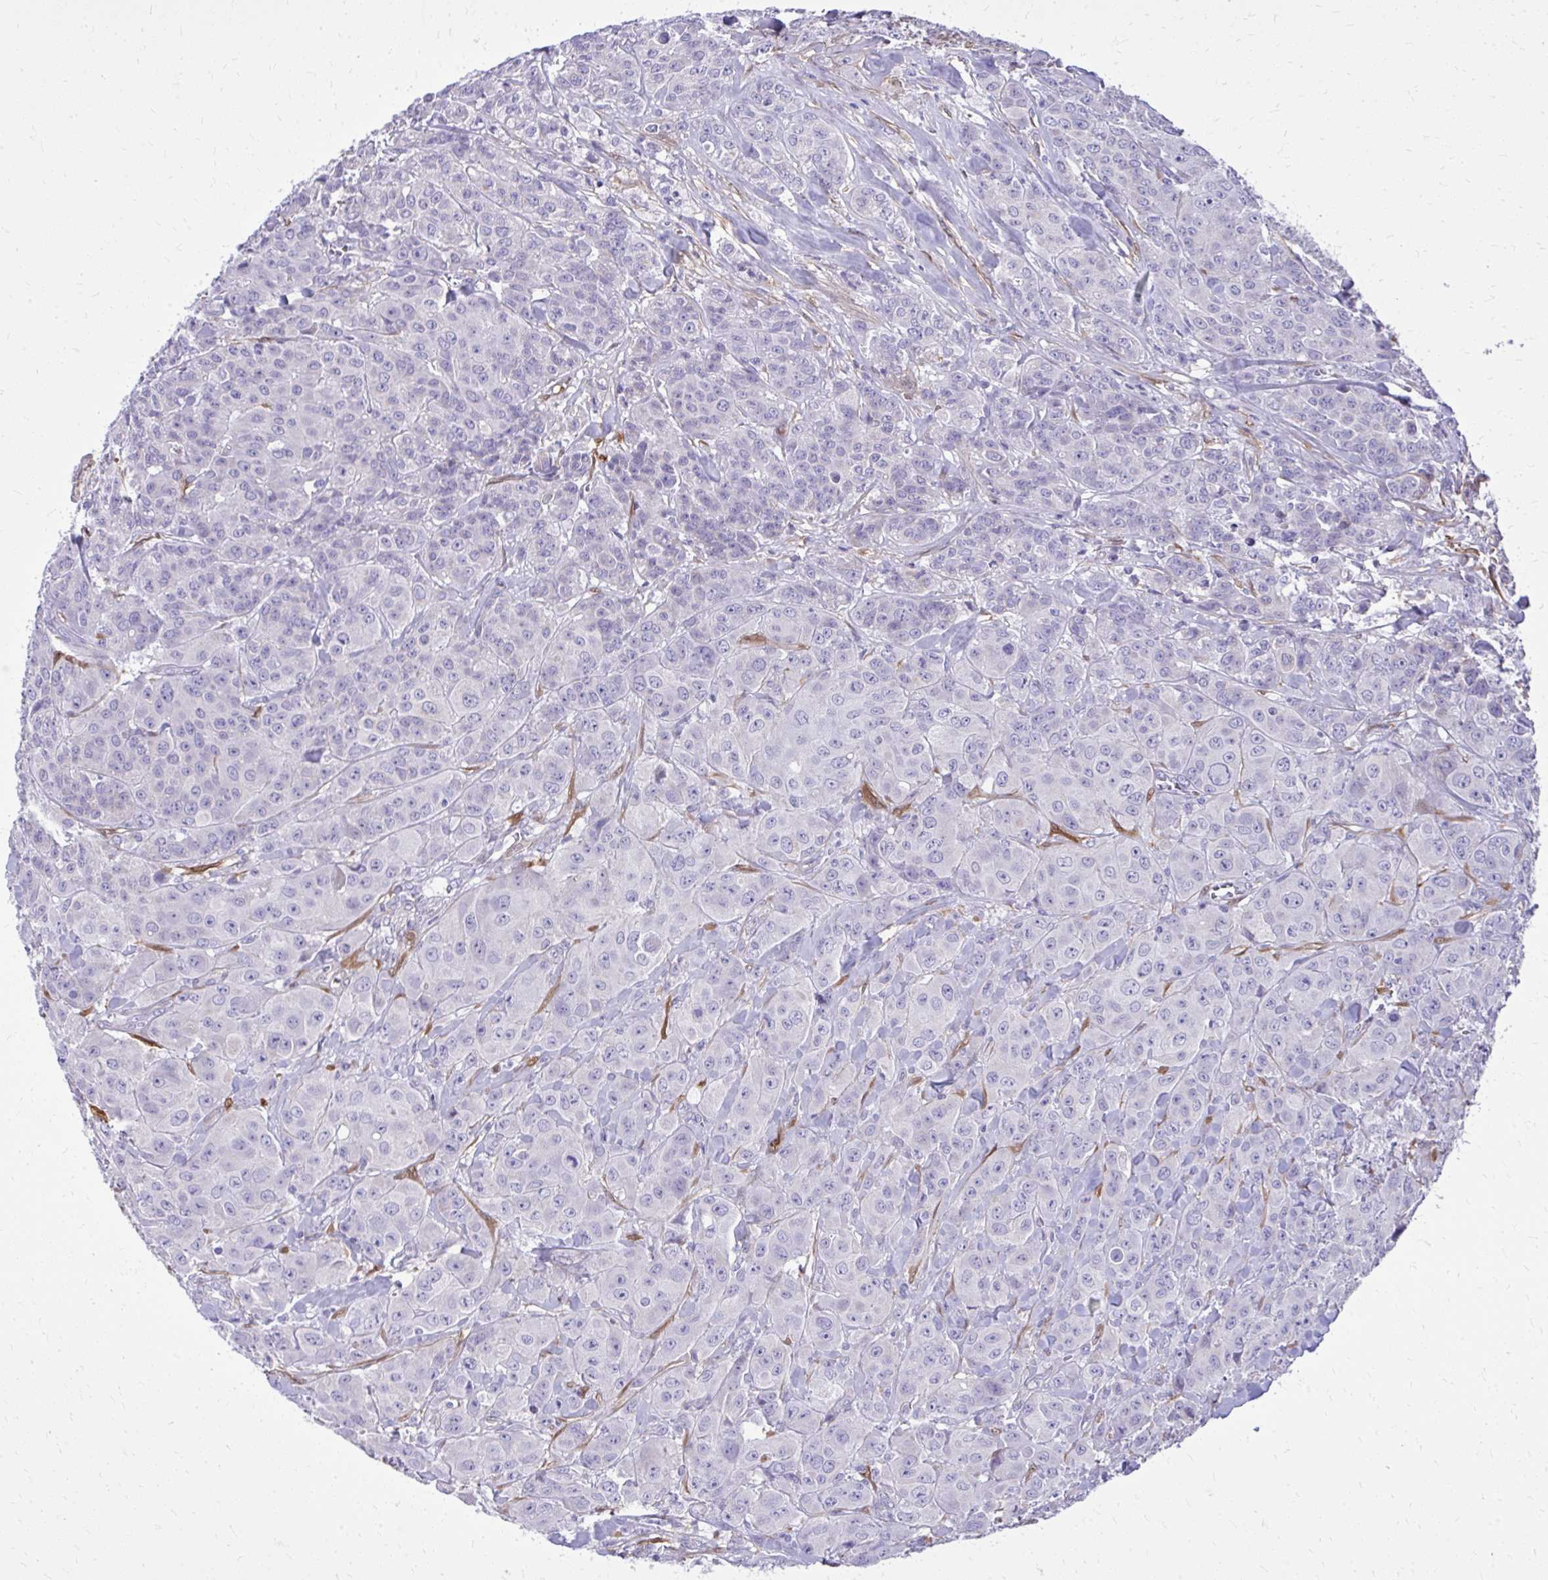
{"staining": {"intensity": "negative", "quantity": "none", "location": "none"}, "tissue": "breast cancer", "cell_type": "Tumor cells", "image_type": "cancer", "snomed": [{"axis": "morphology", "description": "Normal tissue, NOS"}, {"axis": "morphology", "description": "Duct carcinoma"}, {"axis": "topography", "description": "Breast"}], "caption": "Invasive ductal carcinoma (breast) was stained to show a protein in brown. There is no significant positivity in tumor cells. (DAB IHC with hematoxylin counter stain).", "gene": "NNMT", "patient": {"sex": "female", "age": 43}}